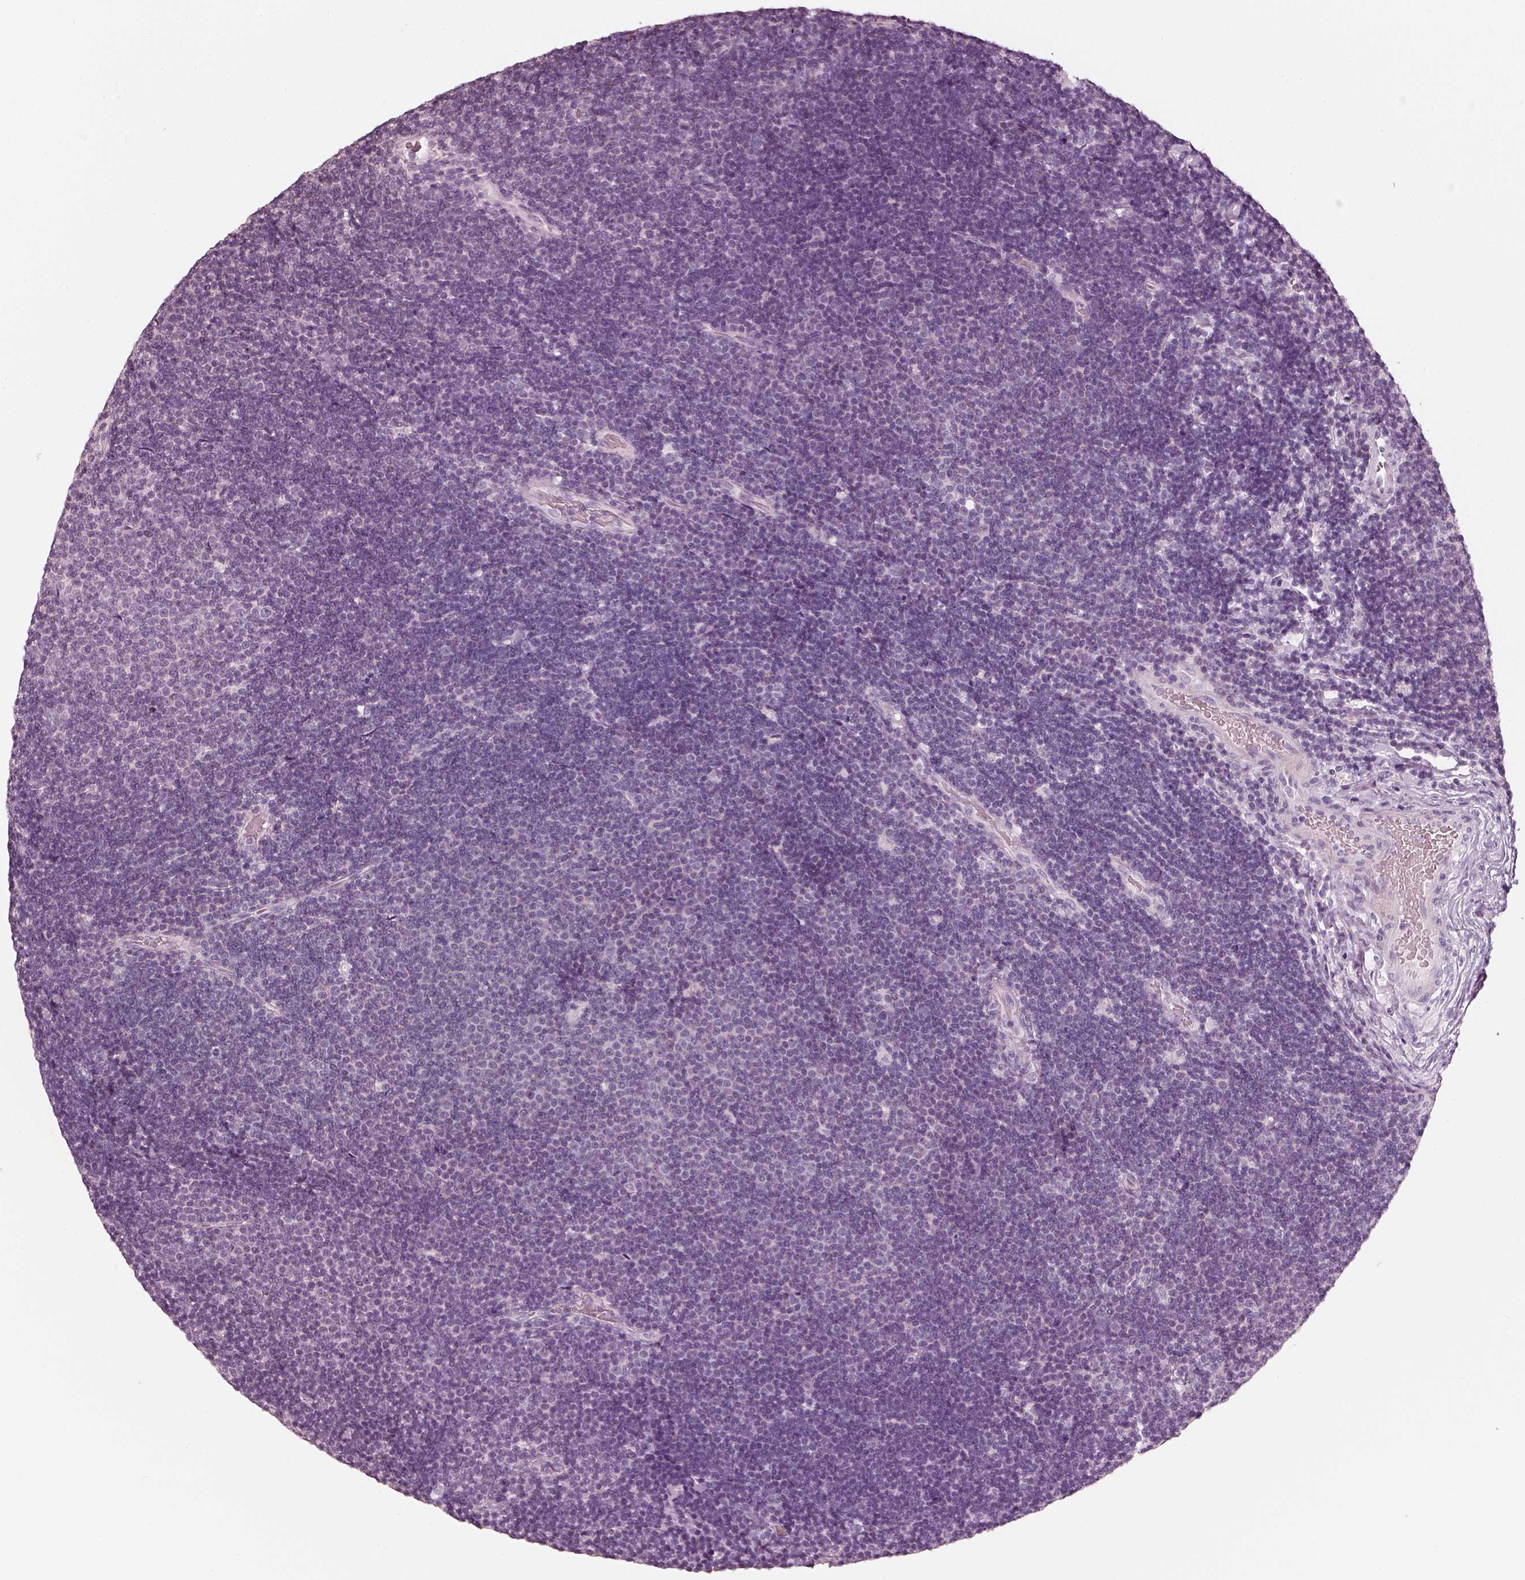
{"staining": {"intensity": "negative", "quantity": "none", "location": "none"}, "tissue": "lymphoma", "cell_type": "Tumor cells", "image_type": "cancer", "snomed": [{"axis": "morphology", "description": "Malignant lymphoma, non-Hodgkin's type, Low grade"}, {"axis": "topography", "description": "Brain"}], "caption": "High magnification brightfield microscopy of lymphoma stained with DAB (3,3'-diaminobenzidine) (brown) and counterstained with hematoxylin (blue): tumor cells show no significant staining. Brightfield microscopy of immunohistochemistry (IHC) stained with DAB (3,3'-diaminobenzidine) (brown) and hematoxylin (blue), captured at high magnification.", "gene": "R3HDML", "patient": {"sex": "female", "age": 66}}